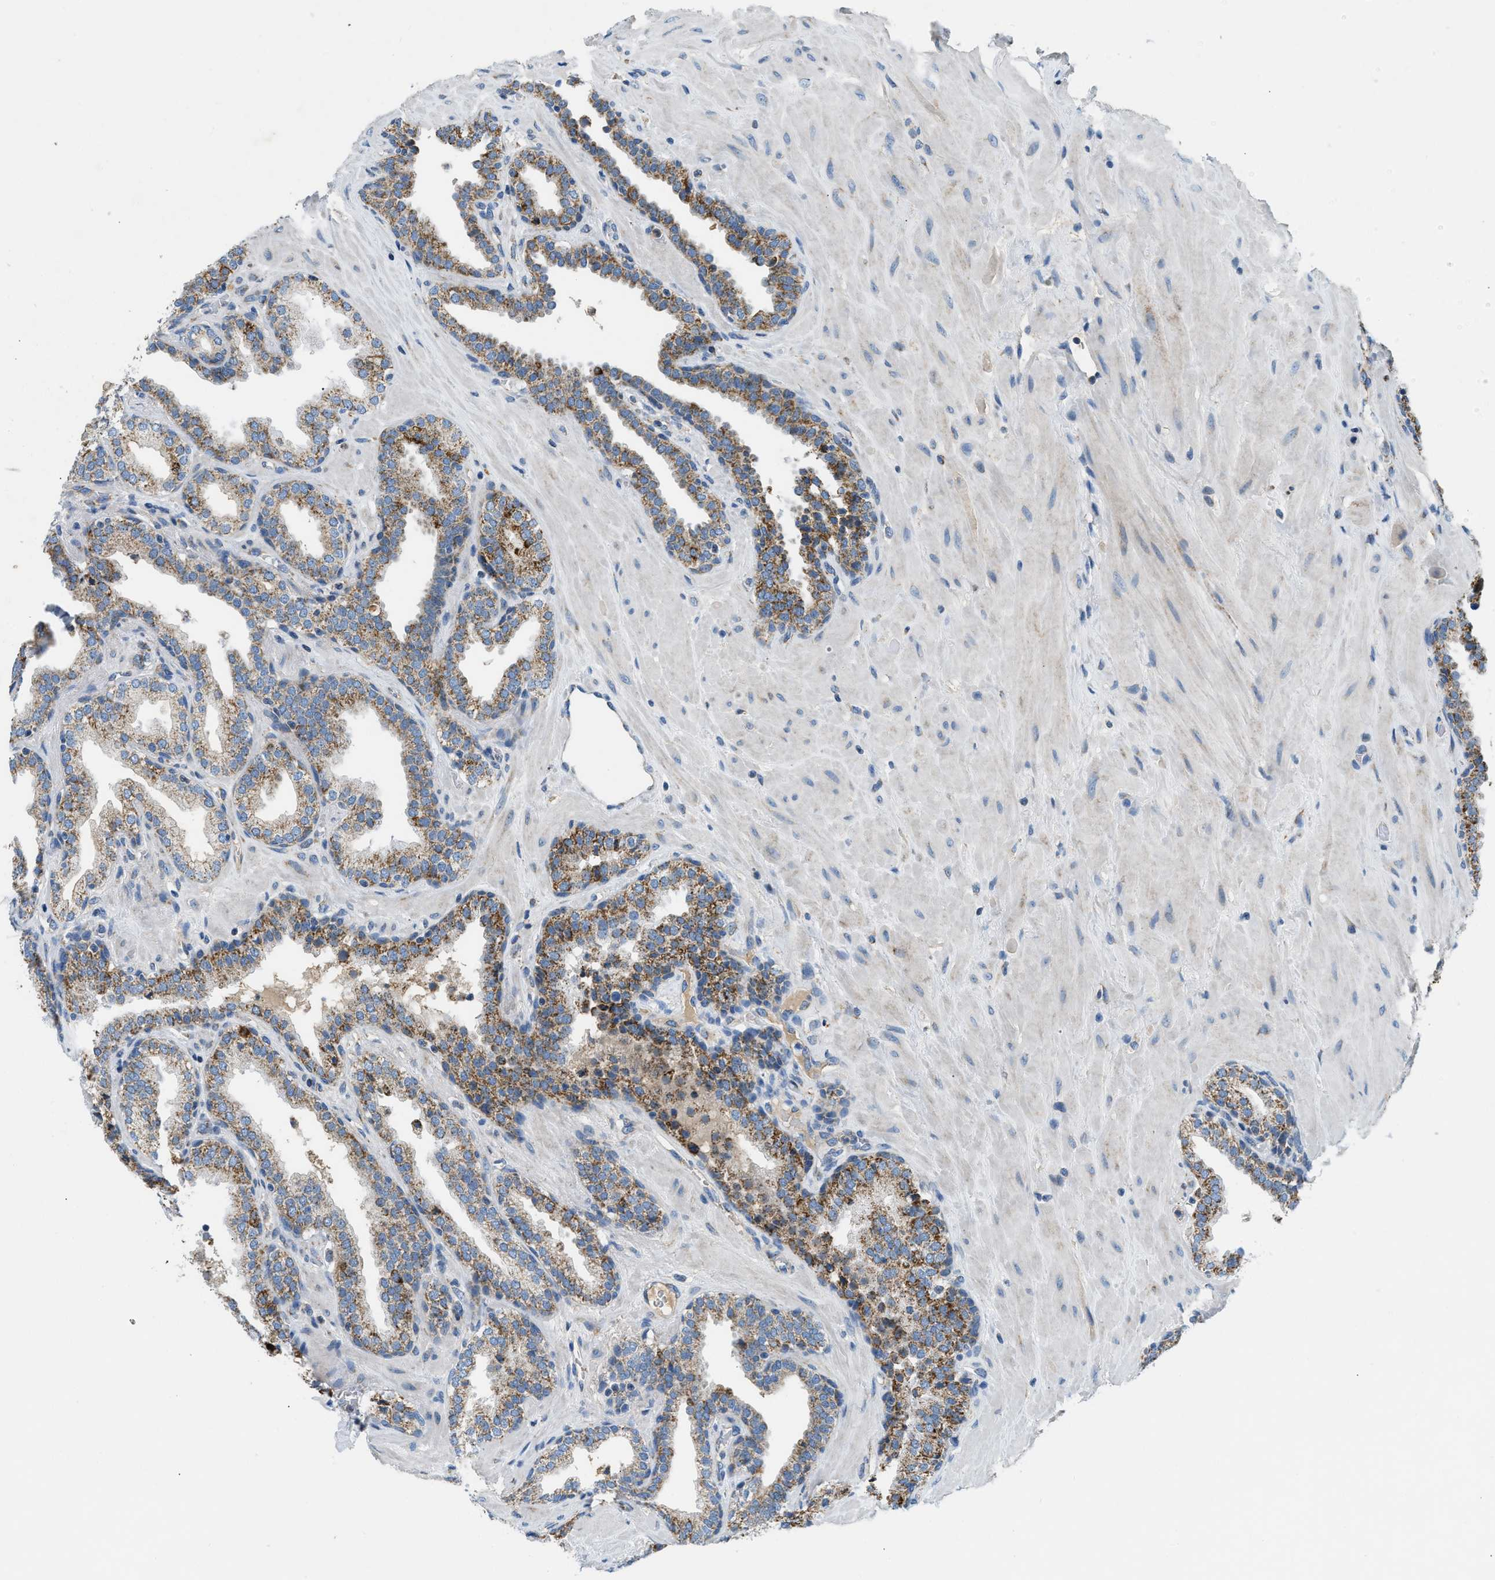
{"staining": {"intensity": "moderate", "quantity": ">75%", "location": "cytoplasmic/membranous"}, "tissue": "prostate", "cell_type": "Glandular cells", "image_type": "normal", "snomed": [{"axis": "morphology", "description": "Normal tissue, NOS"}, {"axis": "topography", "description": "Prostate"}], "caption": "A micrograph of prostate stained for a protein exhibits moderate cytoplasmic/membranous brown staining in glandular cells.", "gene": "ACADVL", "patient": {"sex": "male", "age": 51}}